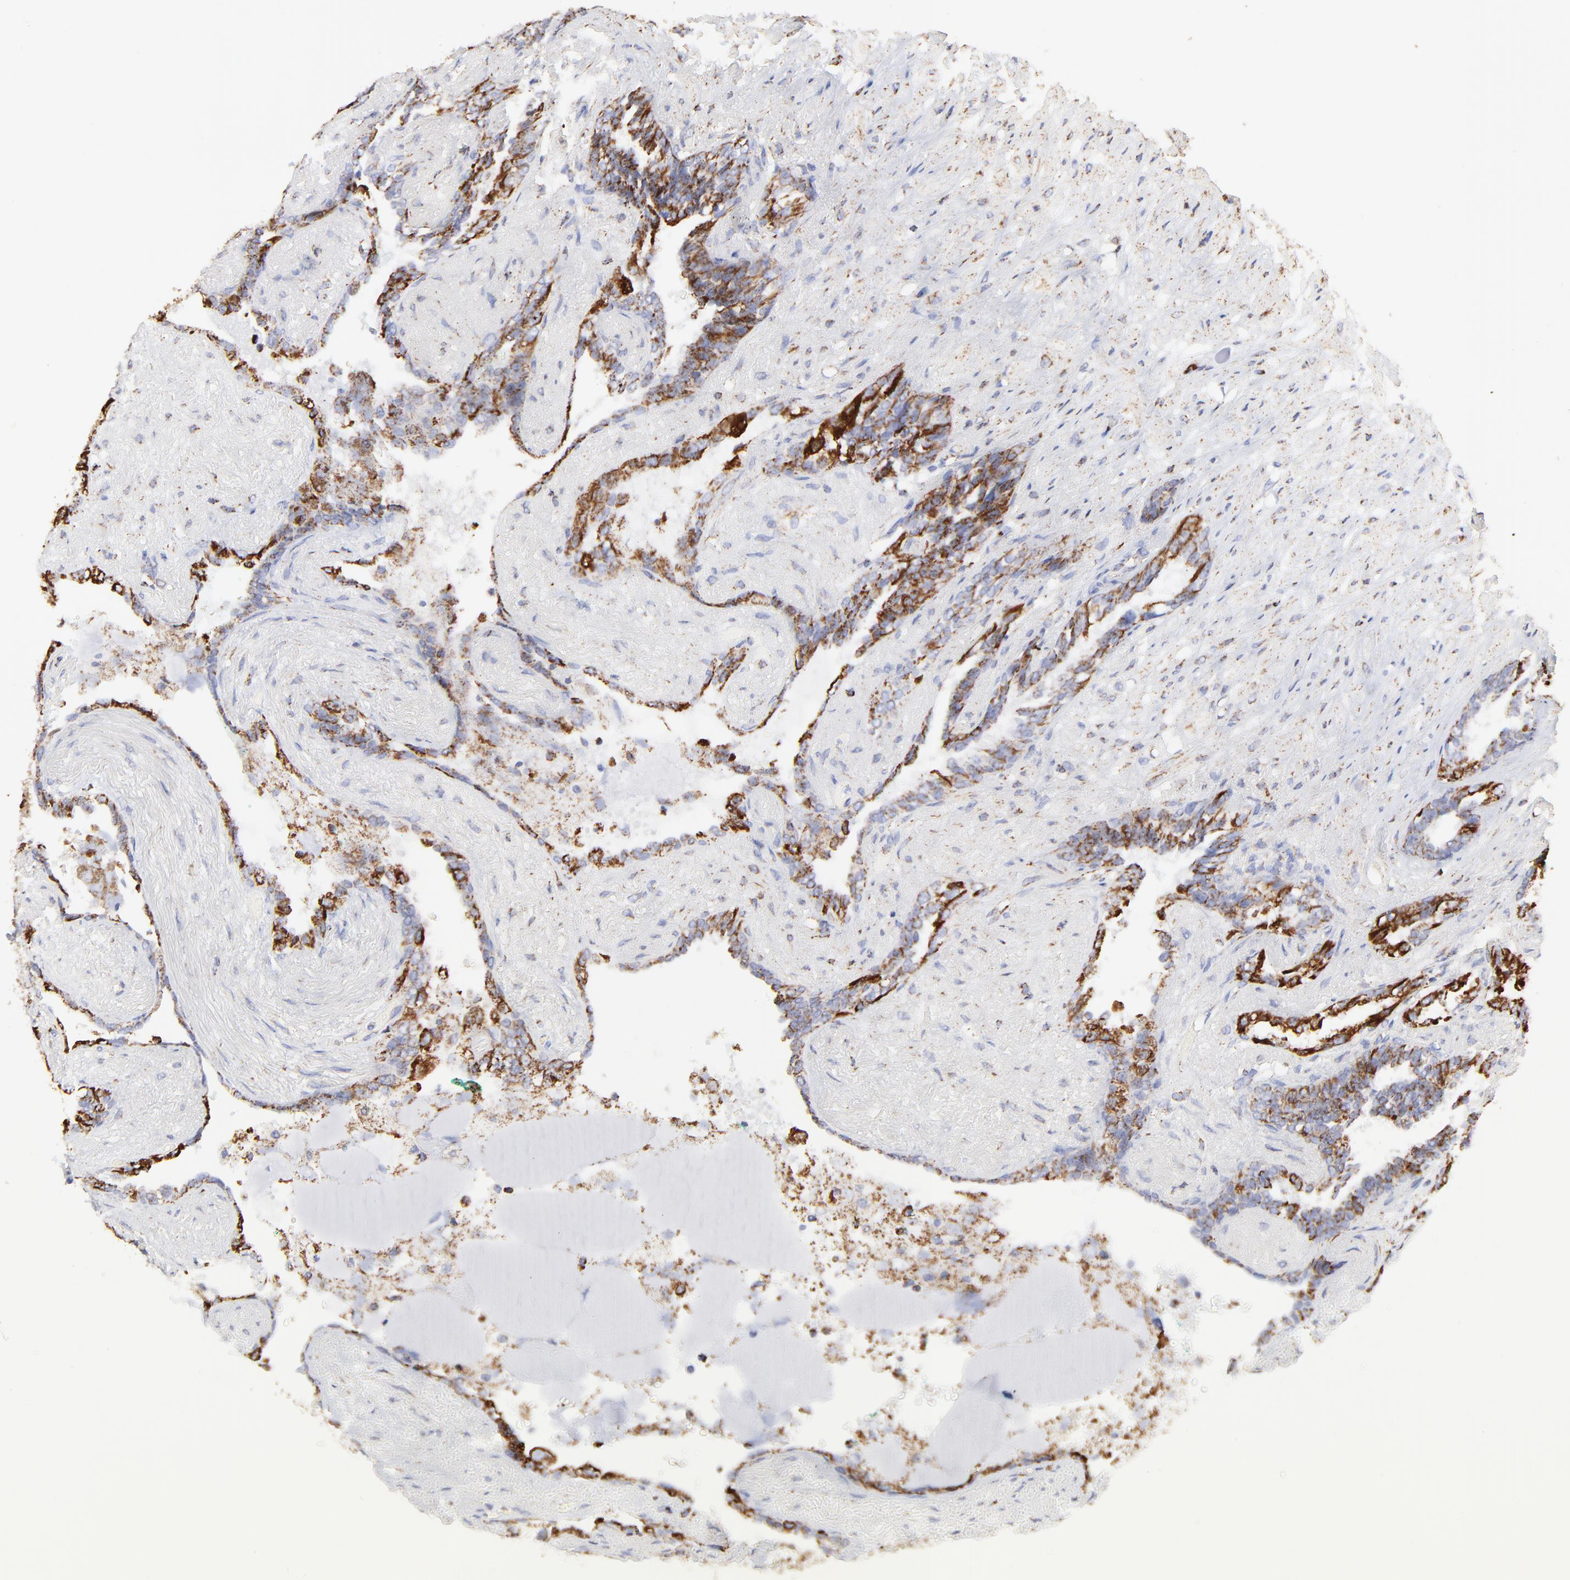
{"staining": {"intensity": "strong", "quantity": ">75%", "location": "cytoplasmic/membranous"}, "tissue": "seminal vesicle", "cell_type": "Glandular cells", "image_type": "normal", "snomed": [{"axis": "morphology", "description": "Normal tissue, NOS"}, {"axis": "topography", "description": "Seminal veicle"}], "caption": "There is high levels of strong cytoplasmic/membranous staining in glandular cells of benign seminal vesicle, as demonstrated by immunohistochemical staining (brown color).", "gene": "COX4I1", "patient": {"sex": "male", "age": 61}}